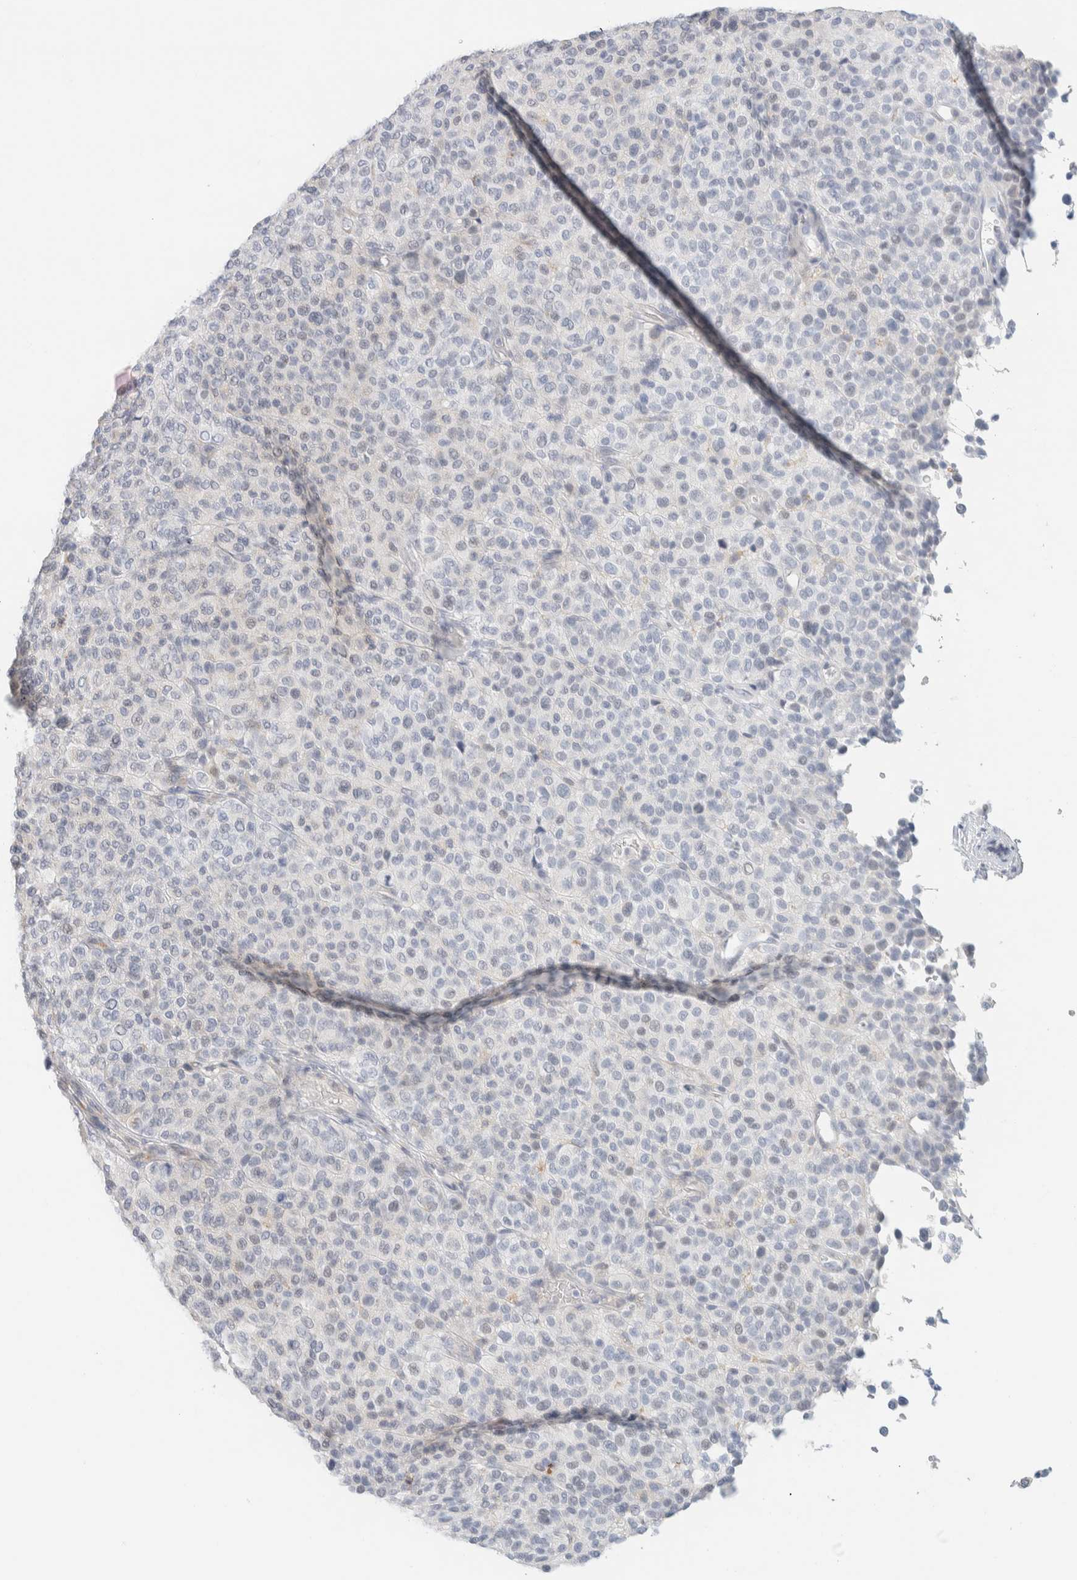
{"staining": {"intensity": "negative", "quantity": "none", "location": "none"}, "tissue": "melanoma", "cell_type": "Tumor cells", "image_type": "cancer", "snomed": [{"axis": "morphology", "description": "Malignant melanoma, Metastatic site"}, {"axis": "topography", "description": "Pancreas"}], "caption": "High power microscopy micrograph of an IHC histopathology image of malignant melanoma (metastatic site), revealing no significant staining in tumor cells.", "gene": "SPNS3", "patient": {"sex": "female", "age": 30}}